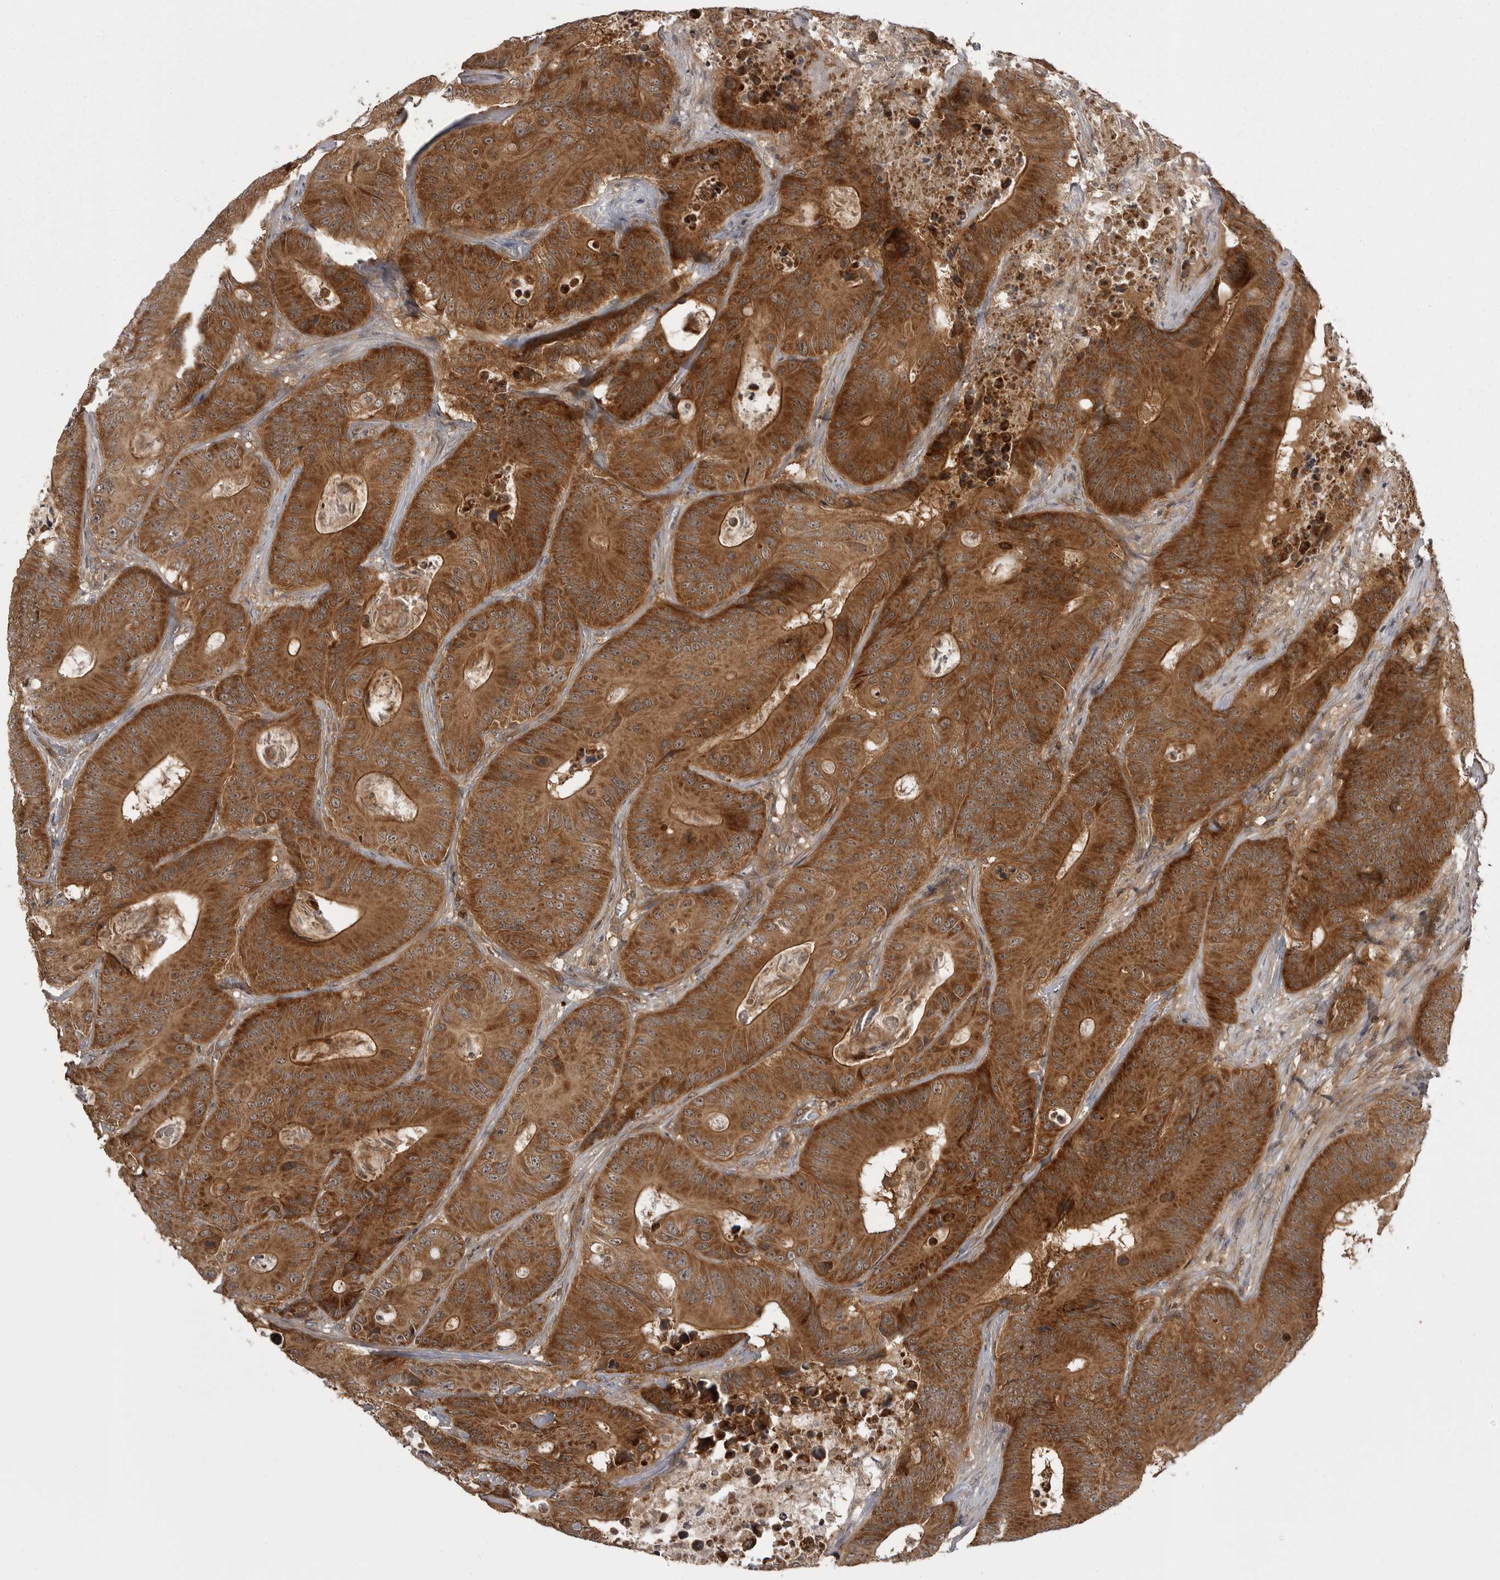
{"staining": {"intensity": "strong", "quantity": ">75%", "location": "cytoplasmic/membranous"}, "tissue": "colorectal cancer", "cell_type": "Tumor cells", "image_type": "cancer", "snomed": [{"axis": "morphology", "description": "Adenocarcinoma, NOS"}, {"axis": "topography", "description": "Colon"}], "caption": "Colorectal adenocarcinoma stained with DAB (3,3'-diaminobenzidine) IHC demonstrates high levels of strong cytoplasmic/membranous positivity in approximately >75% of tumor cells.", "gene": "STK24", "patient": {"sex": "male", "age": 83}}